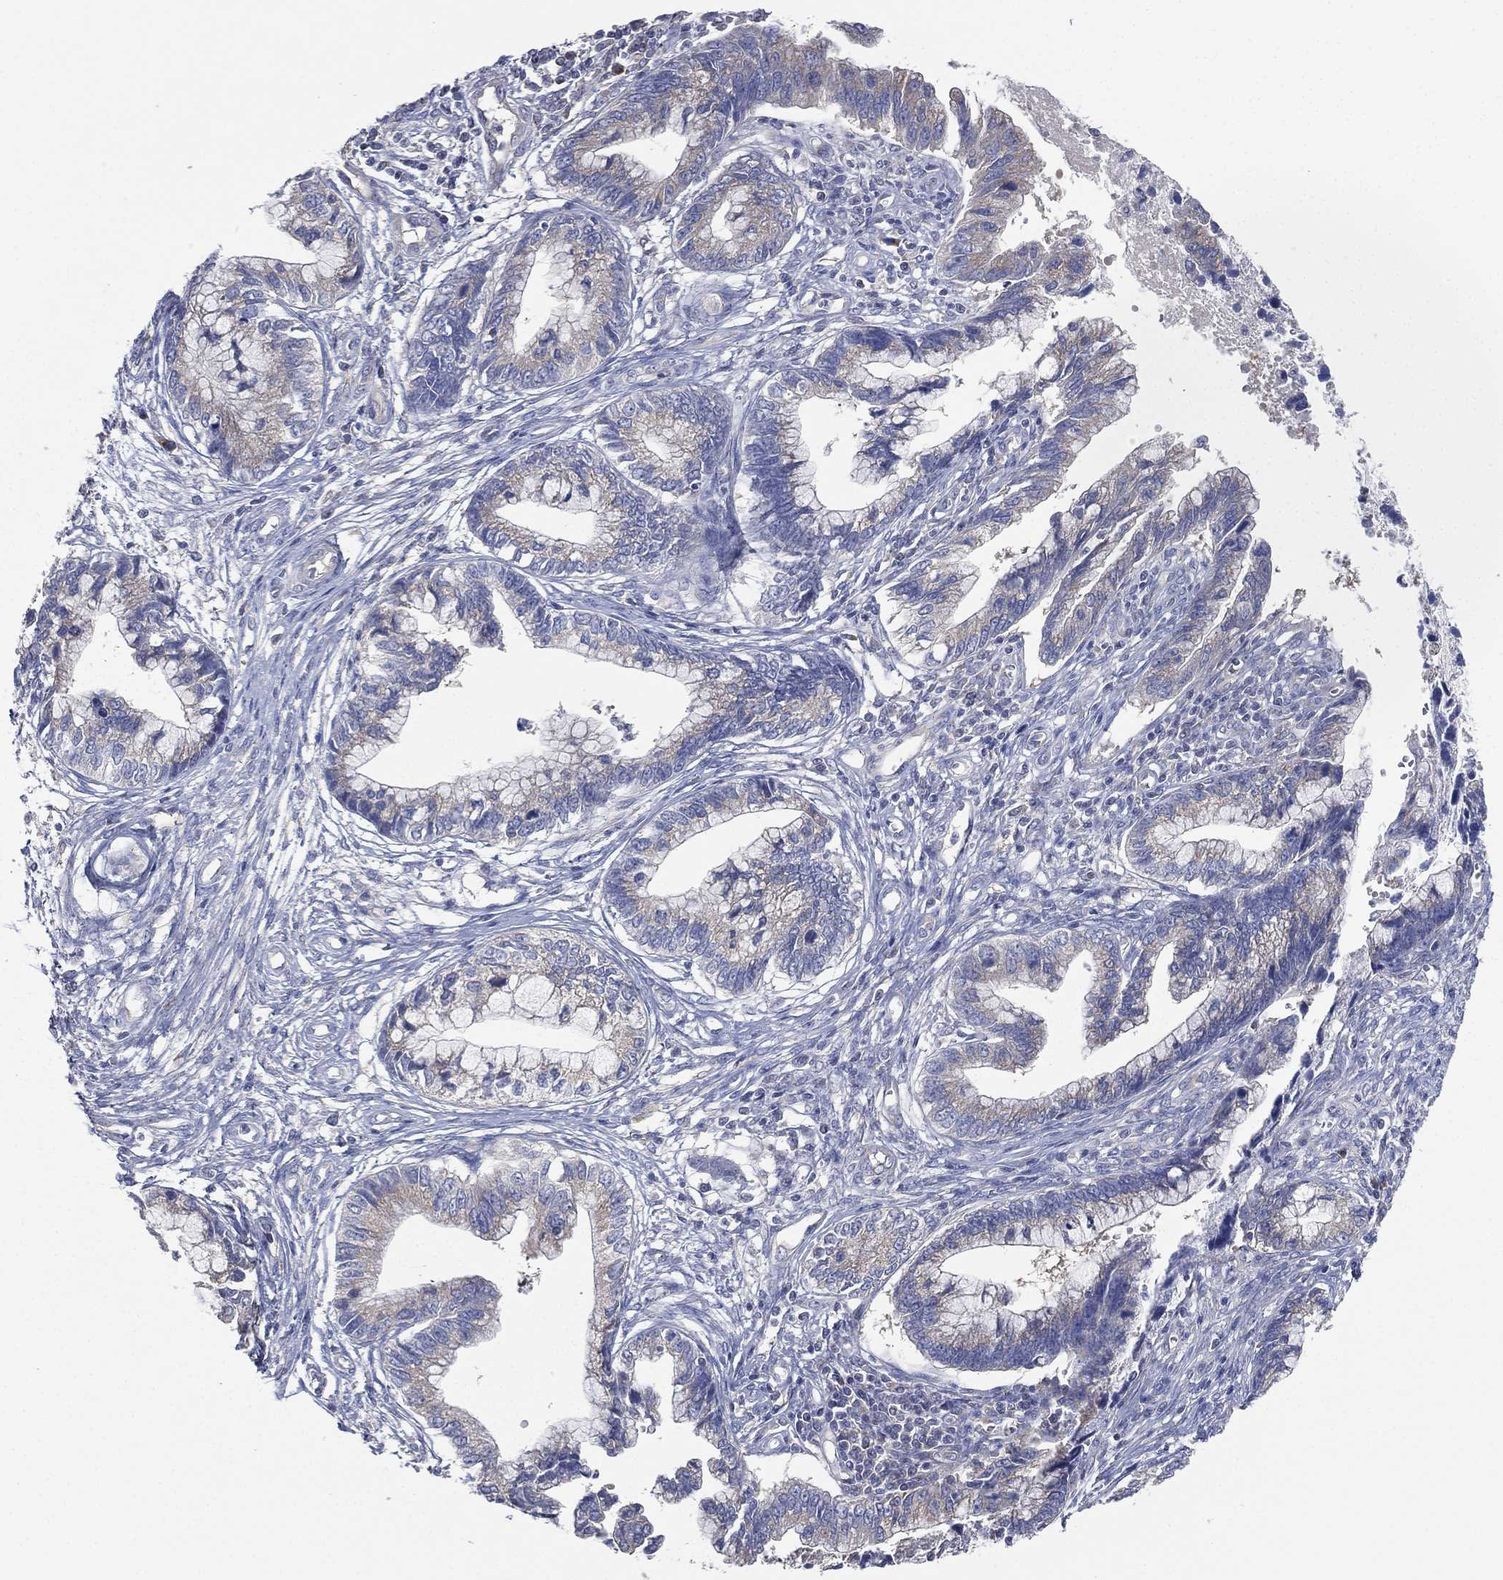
{"staining": {"intensity": "weak", "quantity": "<25%", "location": "cytoplasmic/membranous"}, "tissue": "cervical cancer", "cell_type": "Tumor cells", "image_type": "cancer", "snomed": [{"axis": "morphology", "description": "Adenocarcinoma, NOS"}, {"axis": "topography", "description": "Cervix"}], "caption": "Immunohistochemical staining of adenocarcinoma (cervical) reveals no significant expression in tumor cells.", "gene": "ATP8A2", "patient": {"sex": "female", "age": 44}}